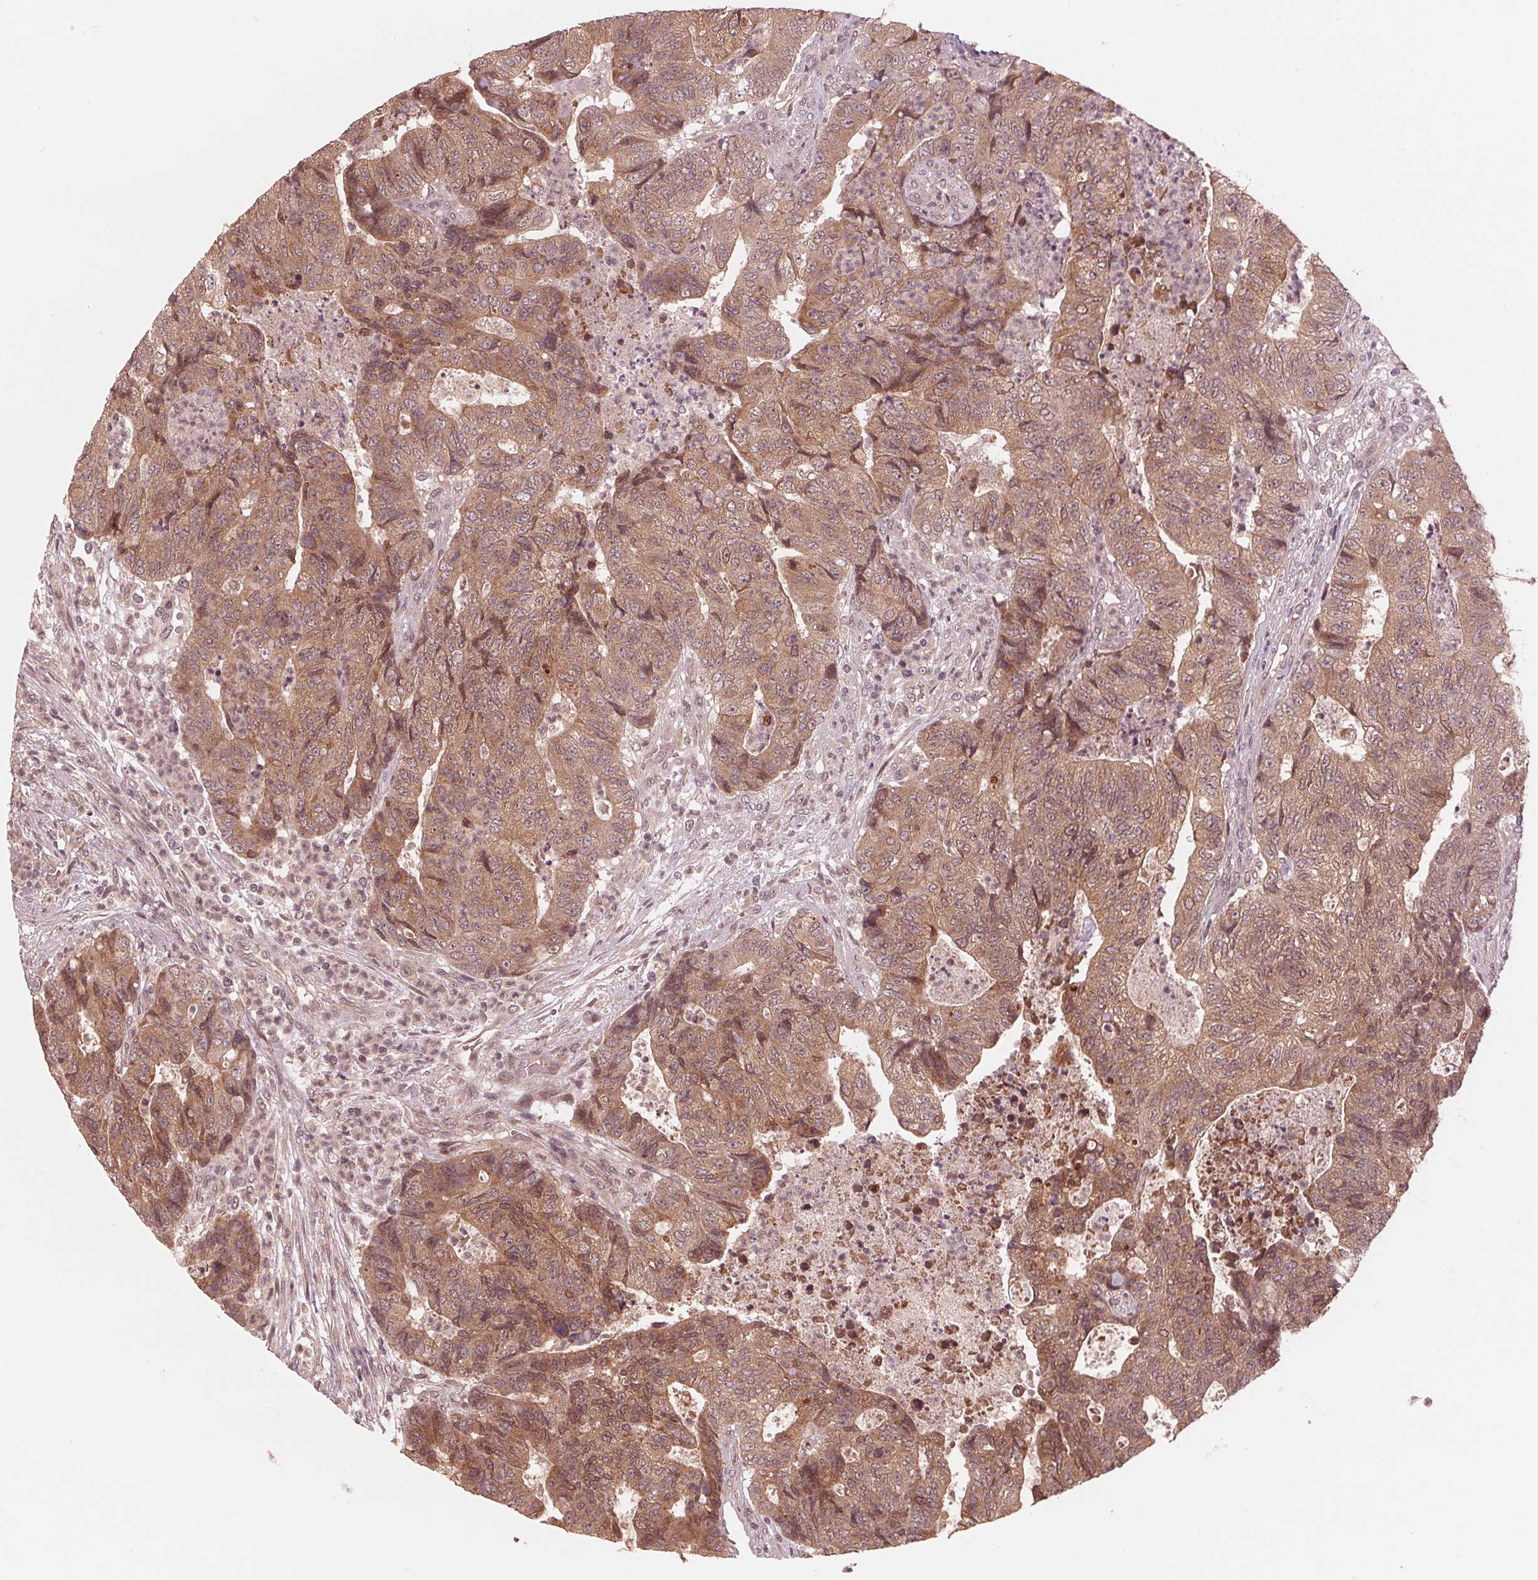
{"staining": {"intensity": "moderate", "quantity": ">75%", "location": "cytoplasmic/membranous"}, "tissue": "colorectal cancer", "cell_type": "Tumor cells", "image_type": "cancer", "snomed": [{"axis": "morphology", "description": "Adenocarcinoma, NOS"}, {"axis": "topography", "description": "Colon"}], "caption": "Immunohistochemical staining of human colorectal cancer shows medium levels of moderate cytoplasmic/membranous expression in about >75% of tumor cells.", "gene": "ZNF471", "patient": {"sex": "female", "age": 48}}